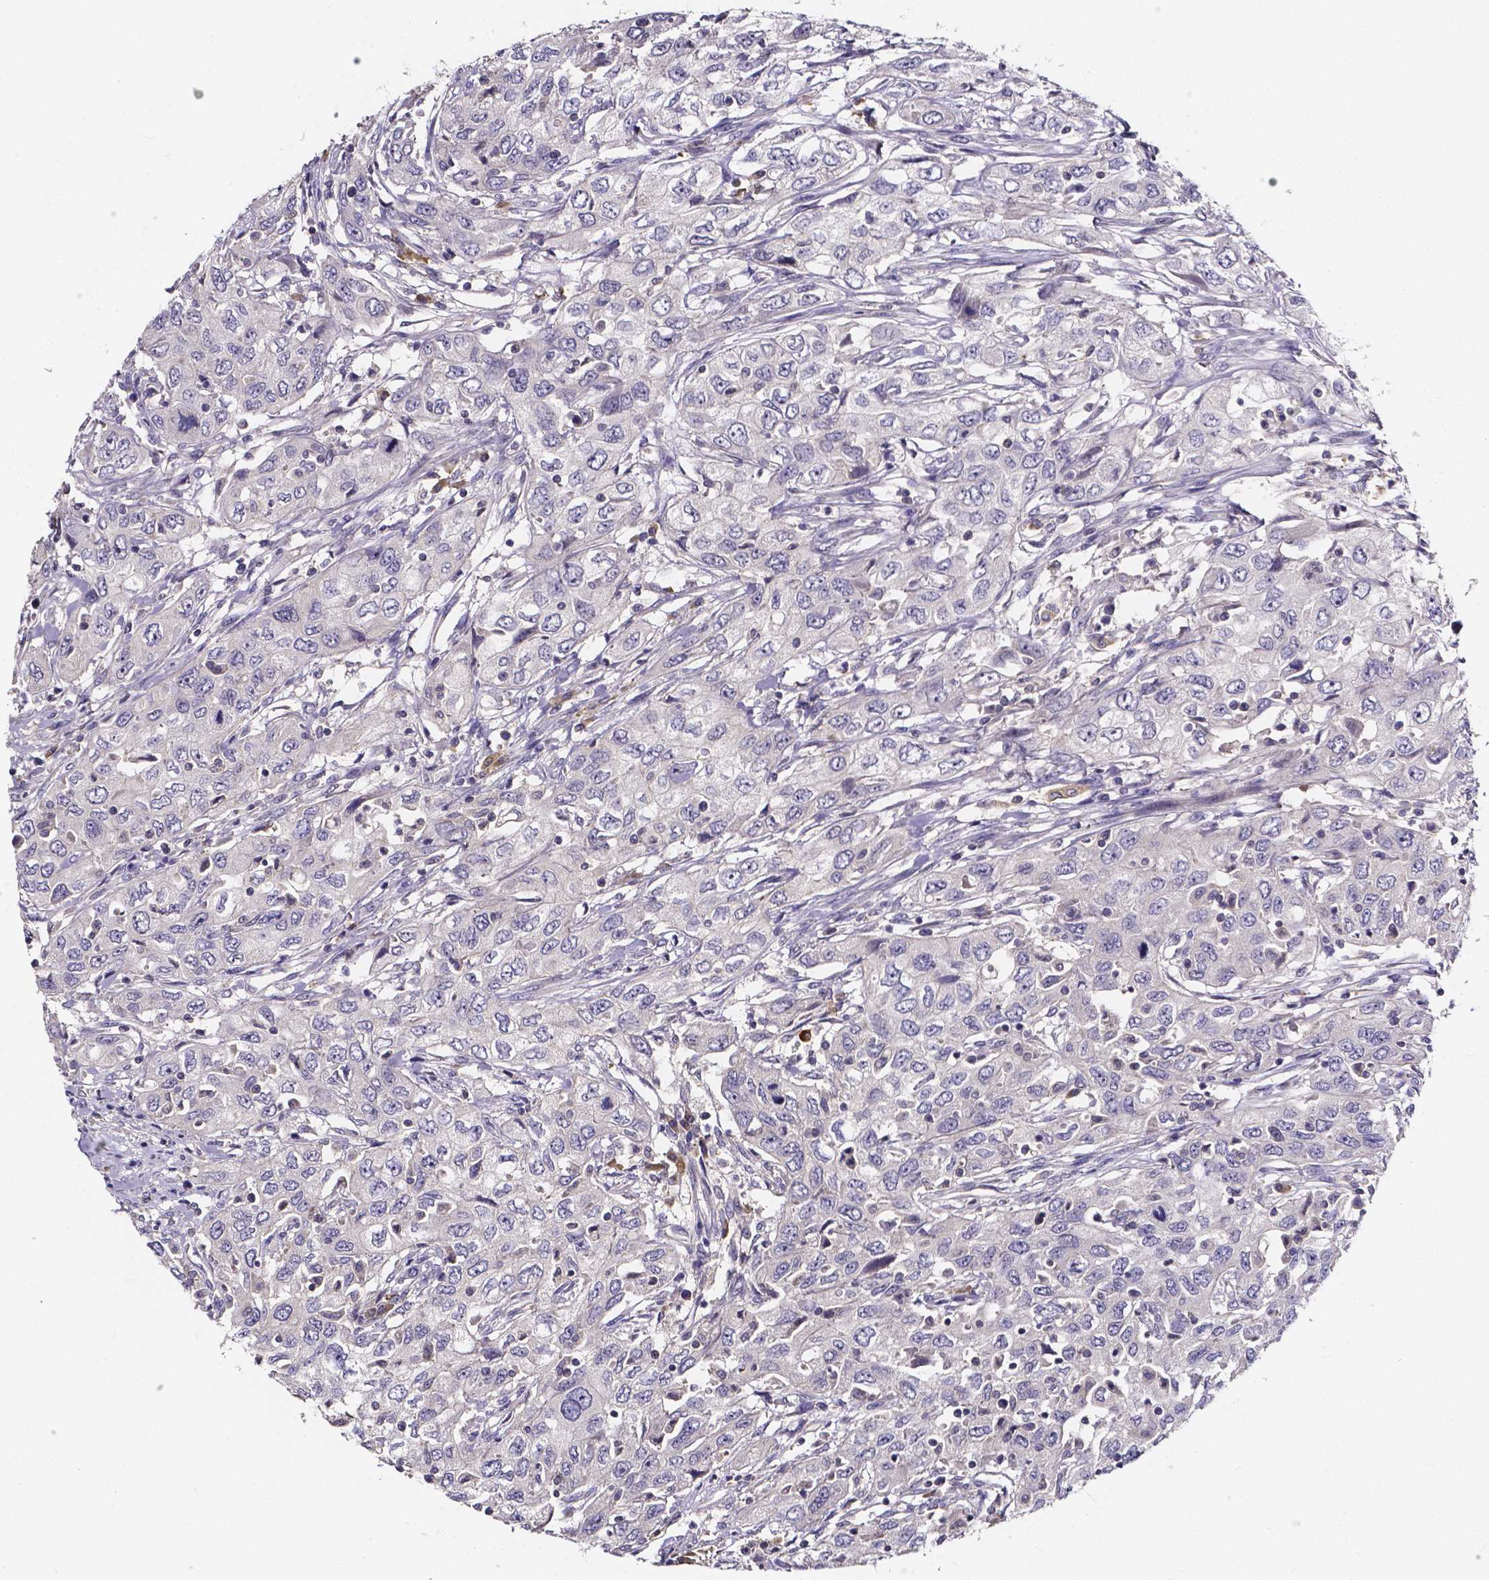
{"staining": {"intensity": "negative", "quantity": "none", "location": "none"}, "tissue": "urothelial cancer", "cell_type": "Tumor cells", "image_type": "cancer", "snomed": [{"axis": "morphology", "description": "Urothelial carcinoma, High grade"}, {"axis": "topography", "description": "Urinary bladder"}], "caption": "IHC histopathology image of neoplastic tissue: high-grade urothelial carcinoma stained with DAB shows no significant protein staining in tumor cells.", "gene": "SPOCD1", "patient": {"sex": "male", "age": 76}}